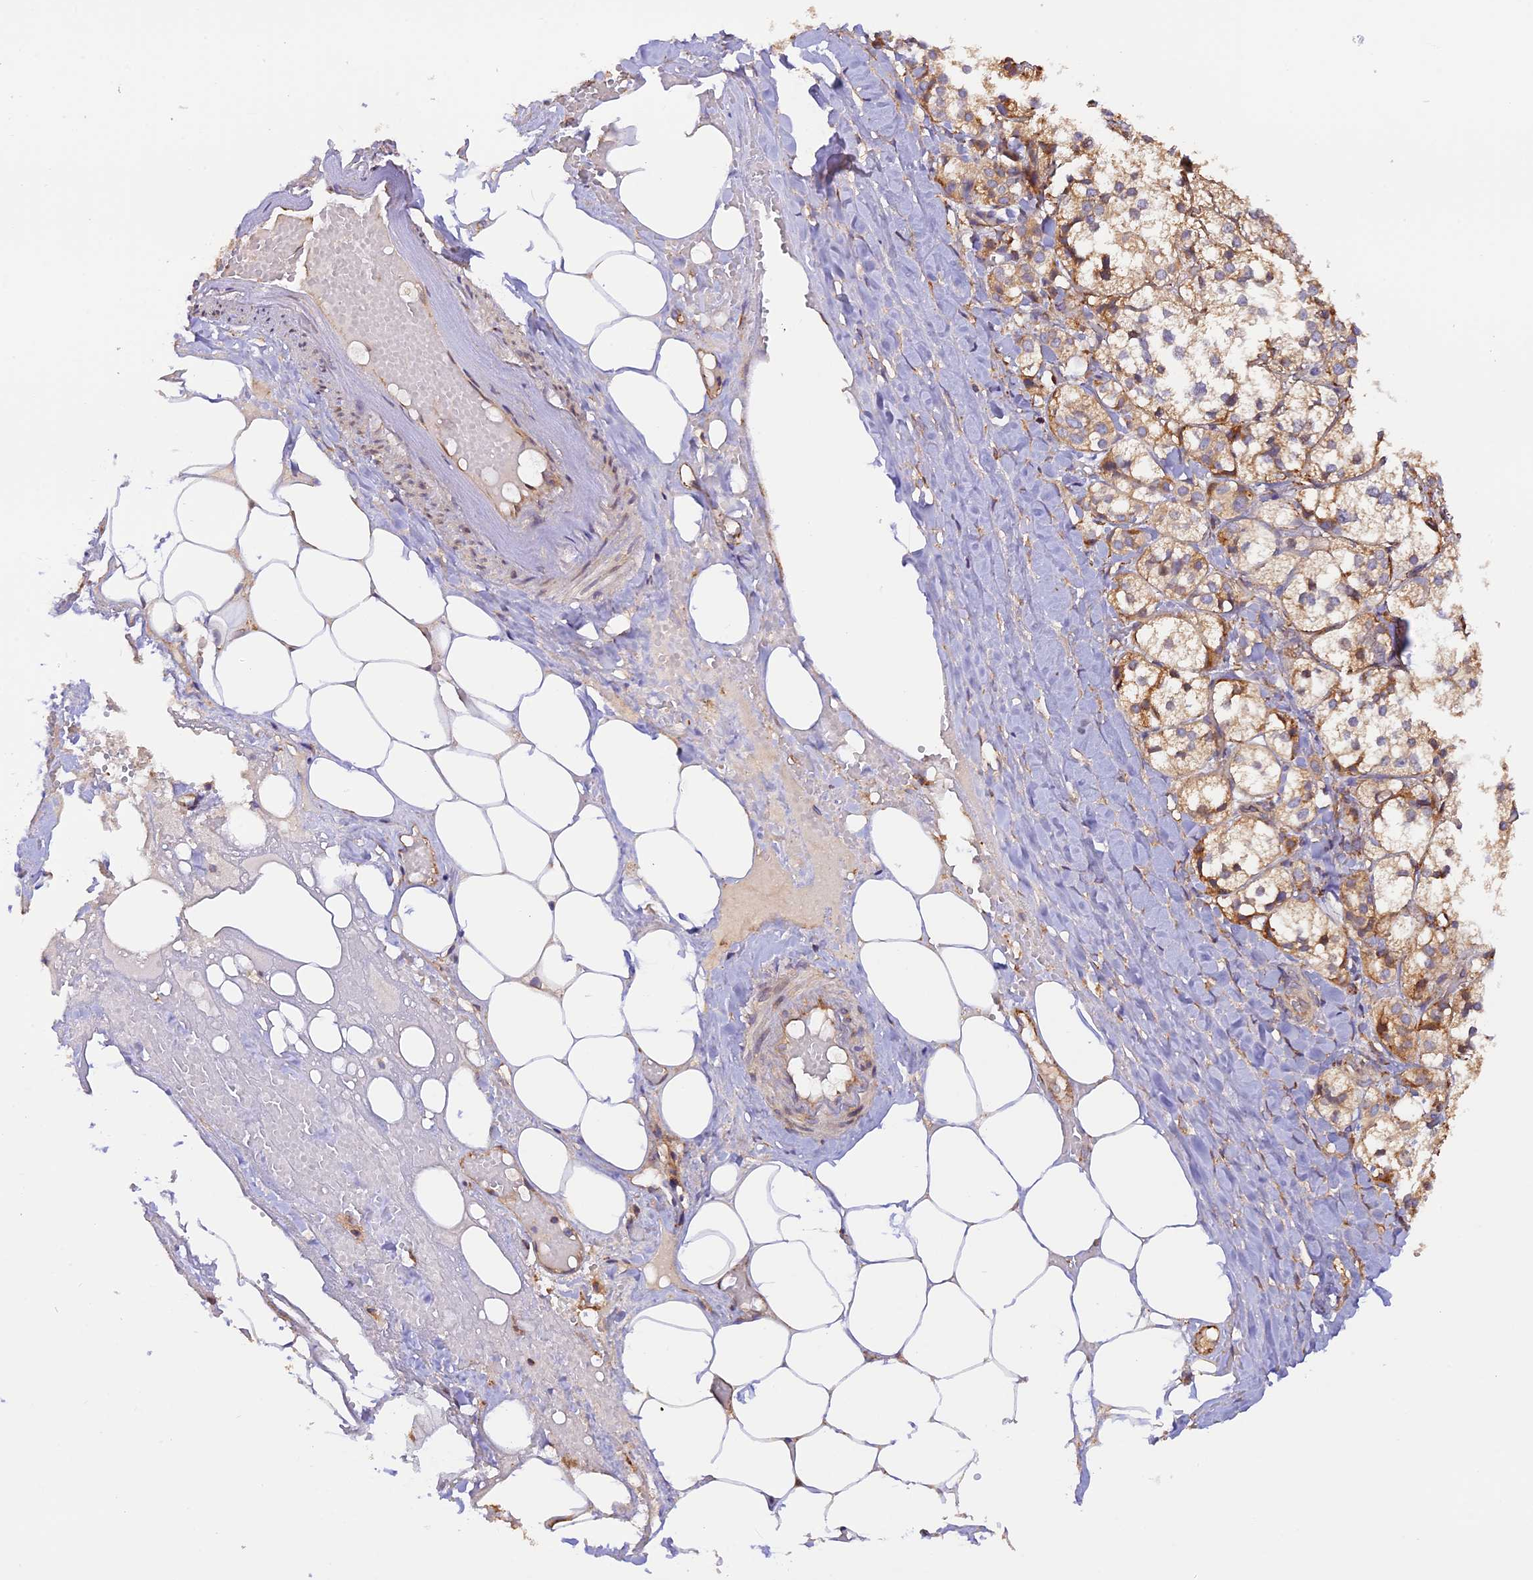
{"staining": {"intensity": "strong", "quantity": "25%-75%", "location": "cytoplasmic/membranous"}, "tissue": "adrenal gland", "cell_type": "Glandular cells", "image_type": "normal", "snomed": [{"axis": "morphology", "description": "Normal tissue, NOS"}, {"axis": "topography", "description": "Adrenal gland"}], "caption": "DAB immunohistochemical staining of normal human adrenal gland shows strong cytoplasmic/membranous protein expression in about 25%-75% of glandular cells.", "gene": "RPL5", "patient": {"sex": "female", "age": 61}}